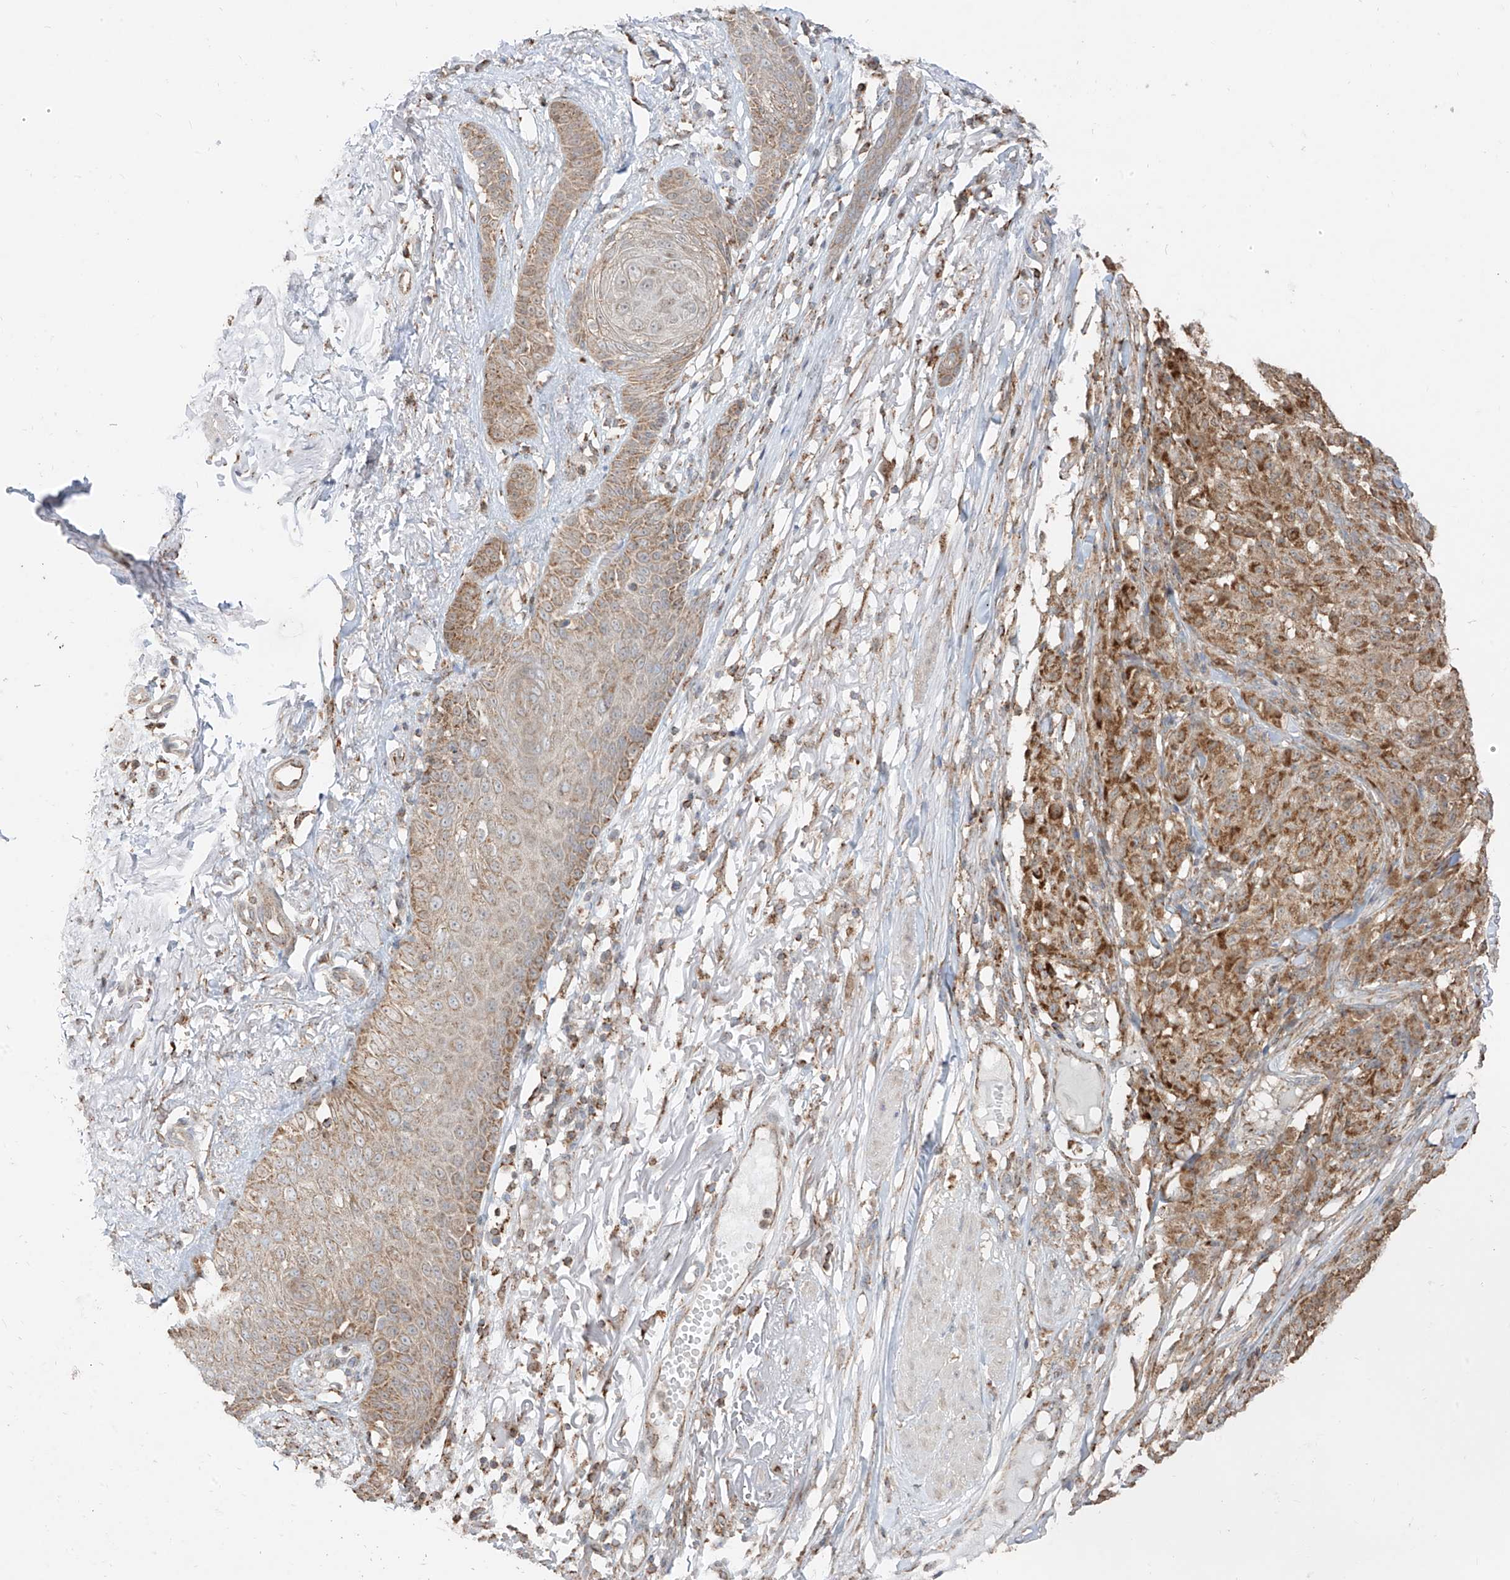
{"staining": {"intensity": "moderate", "quantity": ">75%", "location": "cytoplasmic/membranous"}, "tissue": "melanoma", "cell_type": "Tumor cells", "image_type": "cancer", "snomed": [{"axis": "morphology", "description": "Malignant melanoma, NOS"}, {"axis": "topography", "description": "Skin"}], "caption": "Immunohistochemical staining of melanoma displays moderate cytoplasmic/membranous protein positivity in about >75% of tumor cells.", "gene": "ETHE1", "patient": {"sex": "female", "age": 82}}